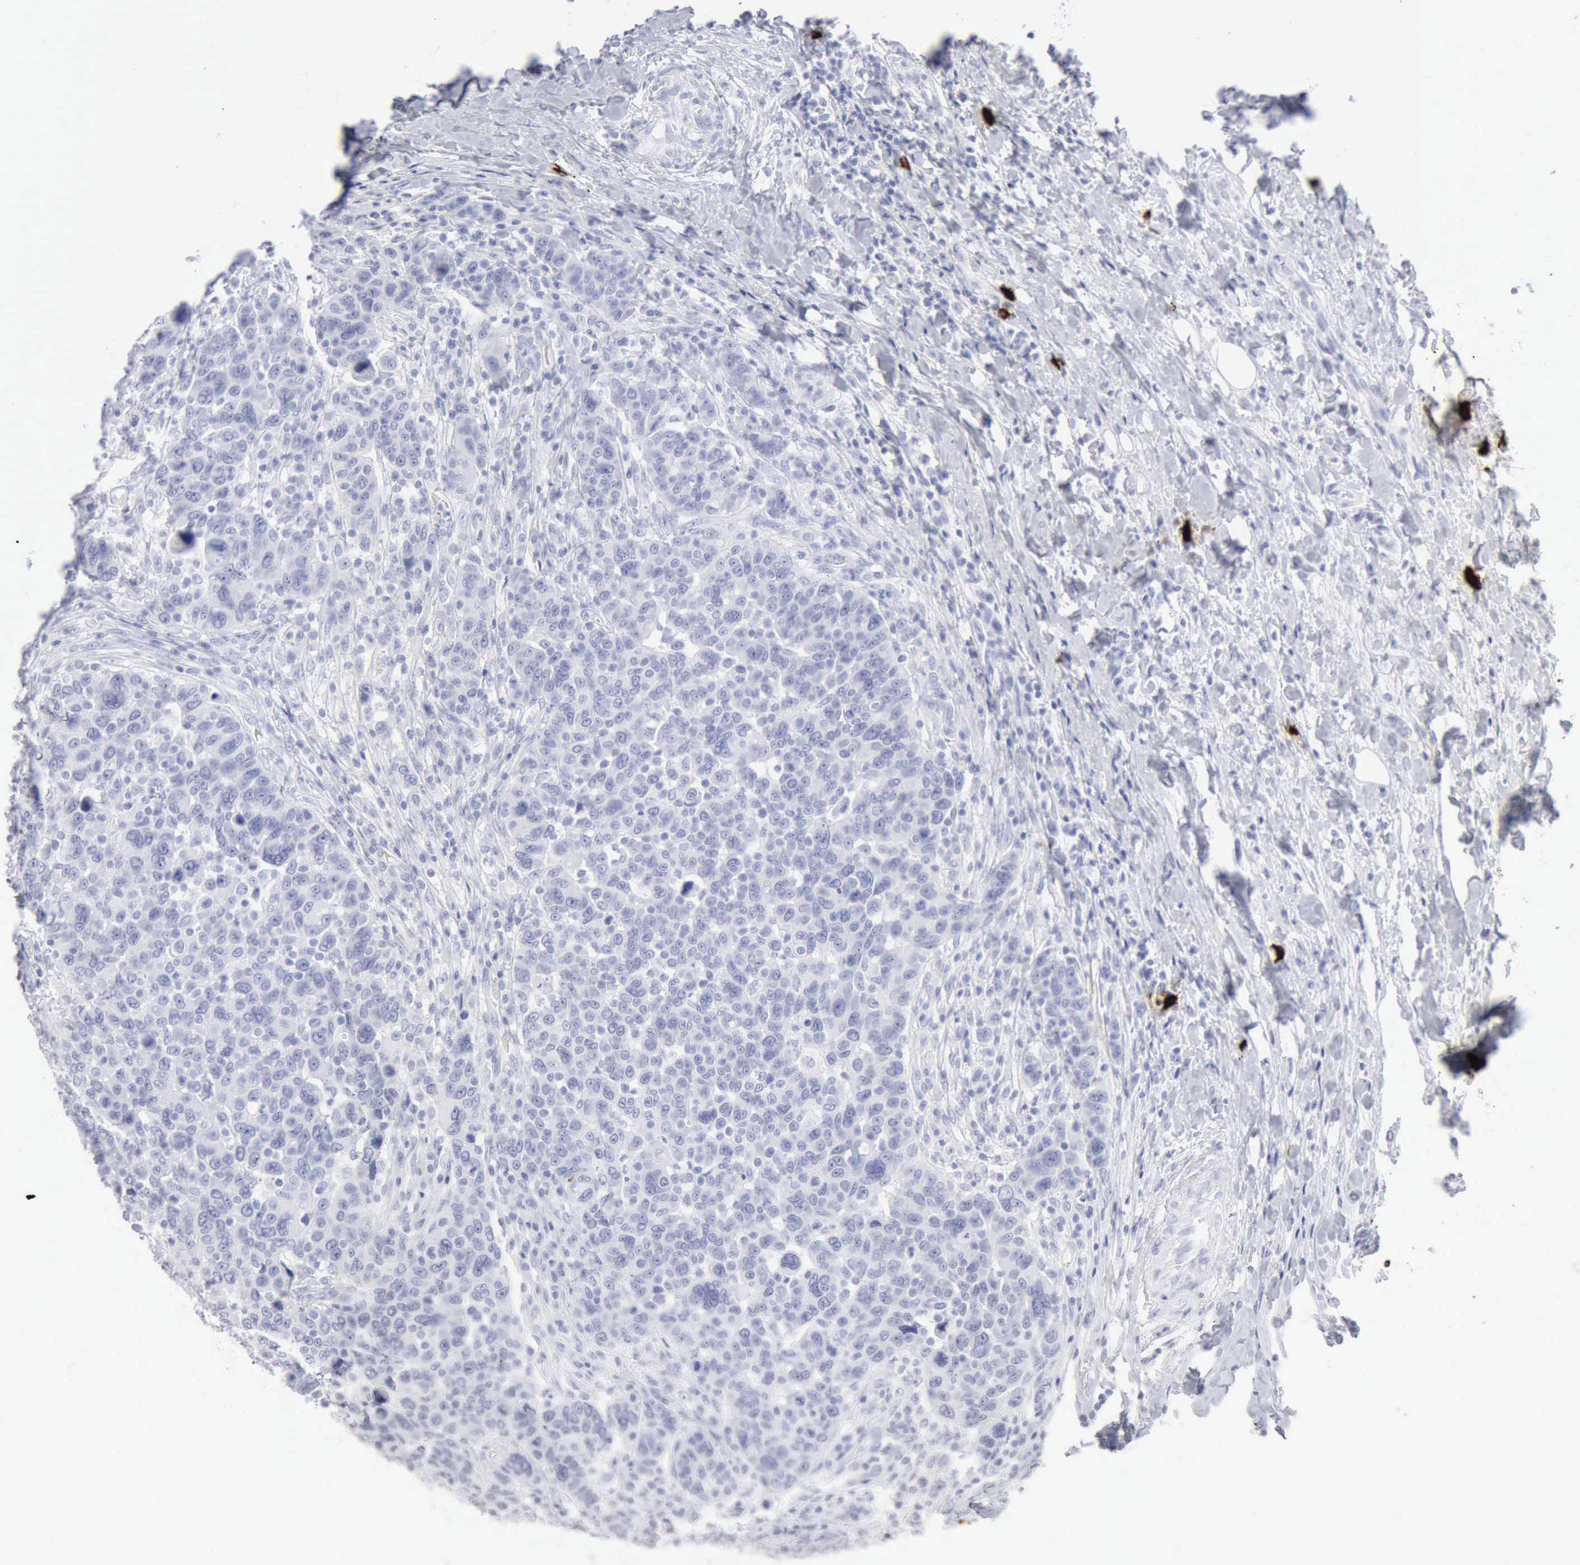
{"staining": {"intensity": "negative", "quantity": "none", "location": "none"}, "tissue": "breast cancer", "cell_type": "Tumor cells", "image_type": "cancer", "snomed": [{"axis": "morphology", "description": "Duct carcinoma"}, {"axis": "topography", "description": "Breast"}], "caption": "This is a image of immunohistochemistry (IHC) staining of breast cancer (infiltrating ductal carcinoma), which shows no staining in tumor cells.", "gene": "CMA1", "patient": {"sex": "female", "age": 37}}